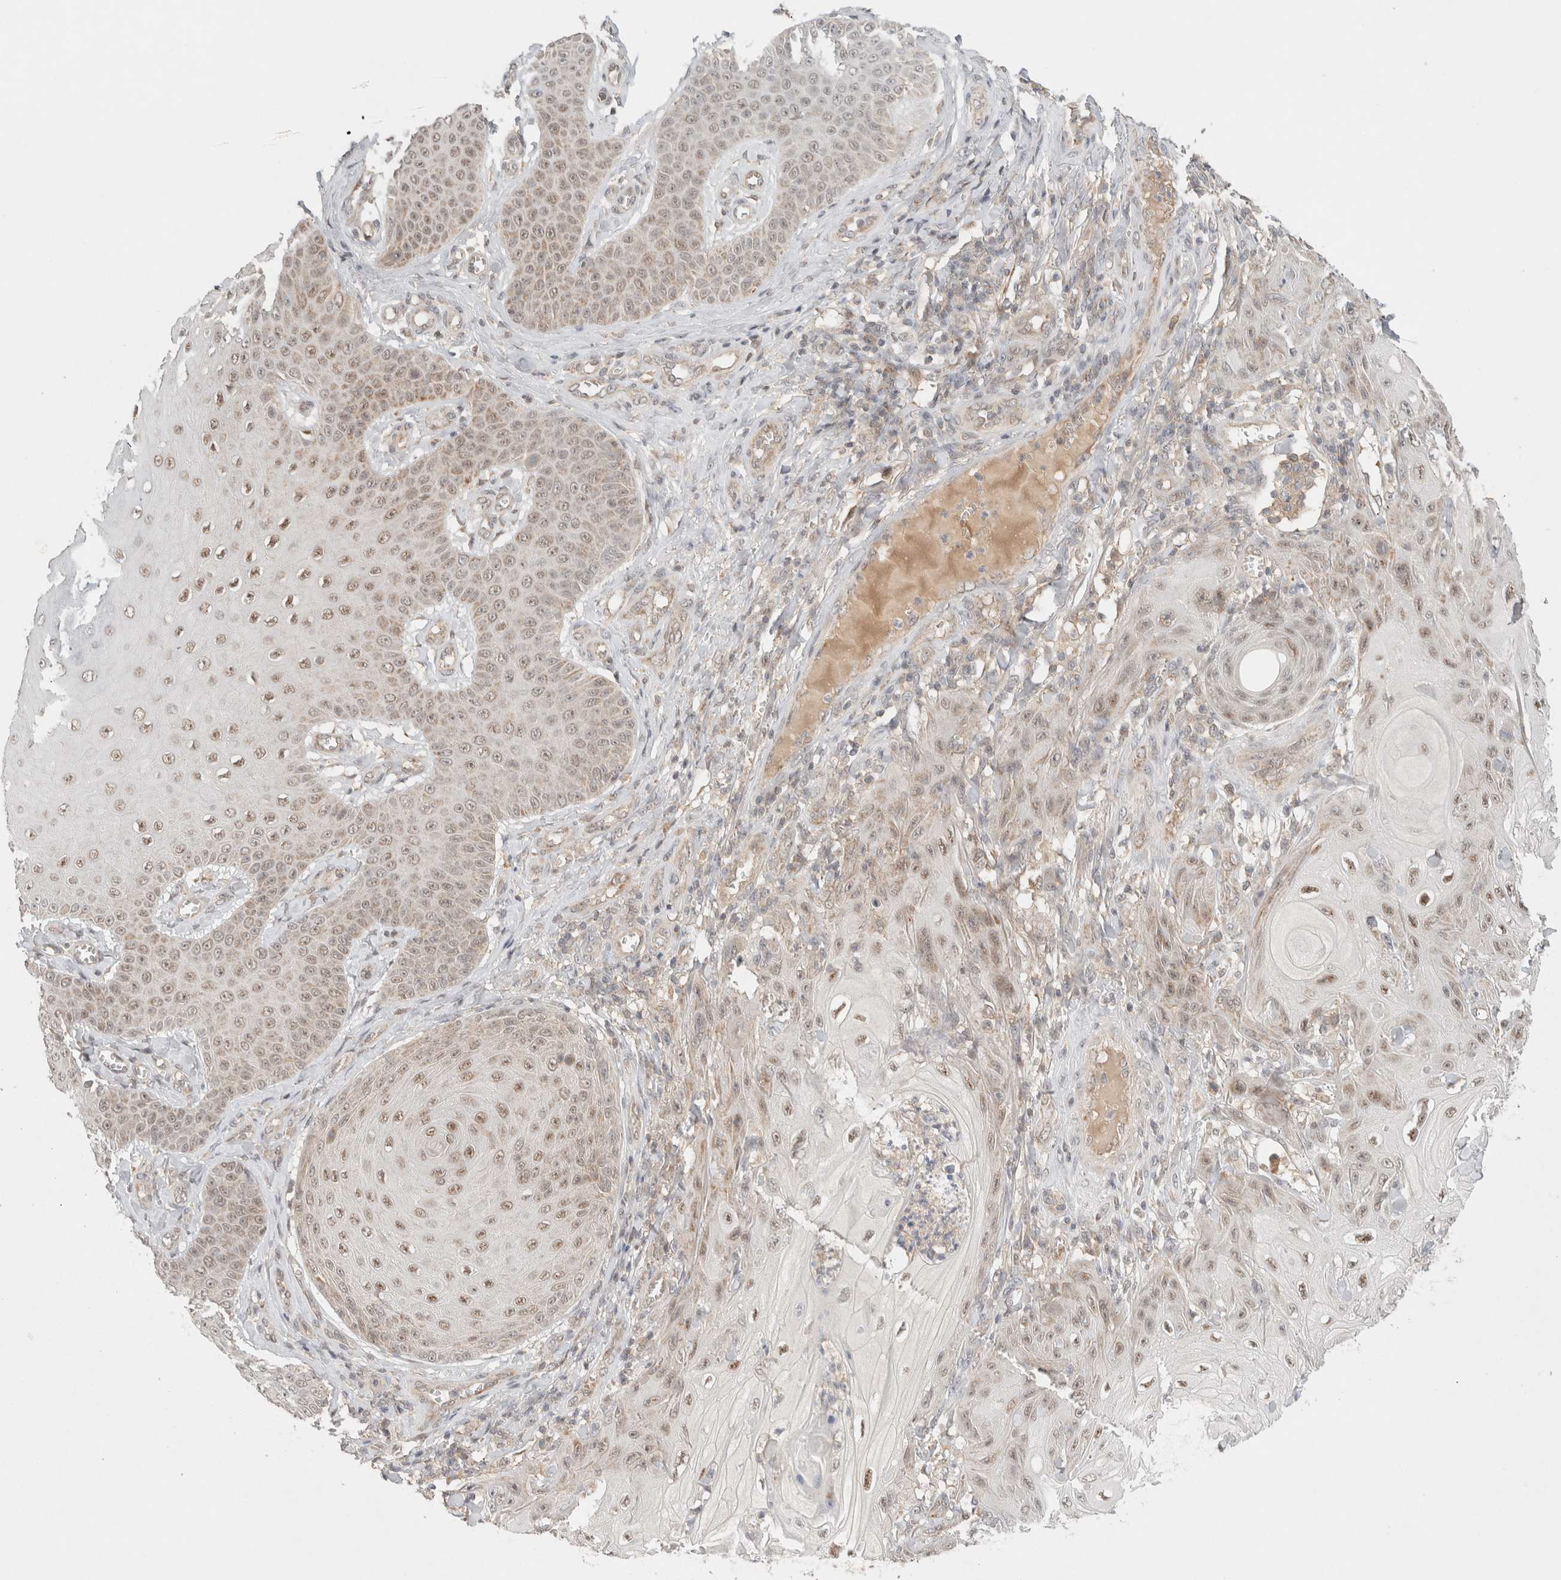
{"staining": {"intensity": "weak", "quantity": "25%-75%", "location": "nuclear"}, "tissue": "skin cancer", "cell_type": "Tumor cells", "image_type": "cancer", "snomed": [{"axis": "morphology", "description": "Squamous cell carcinoma, NOS"}, {"axis": "topography", "description": "Skin"}], "caption": "Immunohistochemical staining of human skin squamous cell carcinoma exhibits low levels of weak nuclear protein staining in about 25%-75% of tumor cells. (DAB IHC, brown staining for protein, blue staining for nuclei).", "gene": "MRM3", "patient": {"sex": "male", "age": 74}}